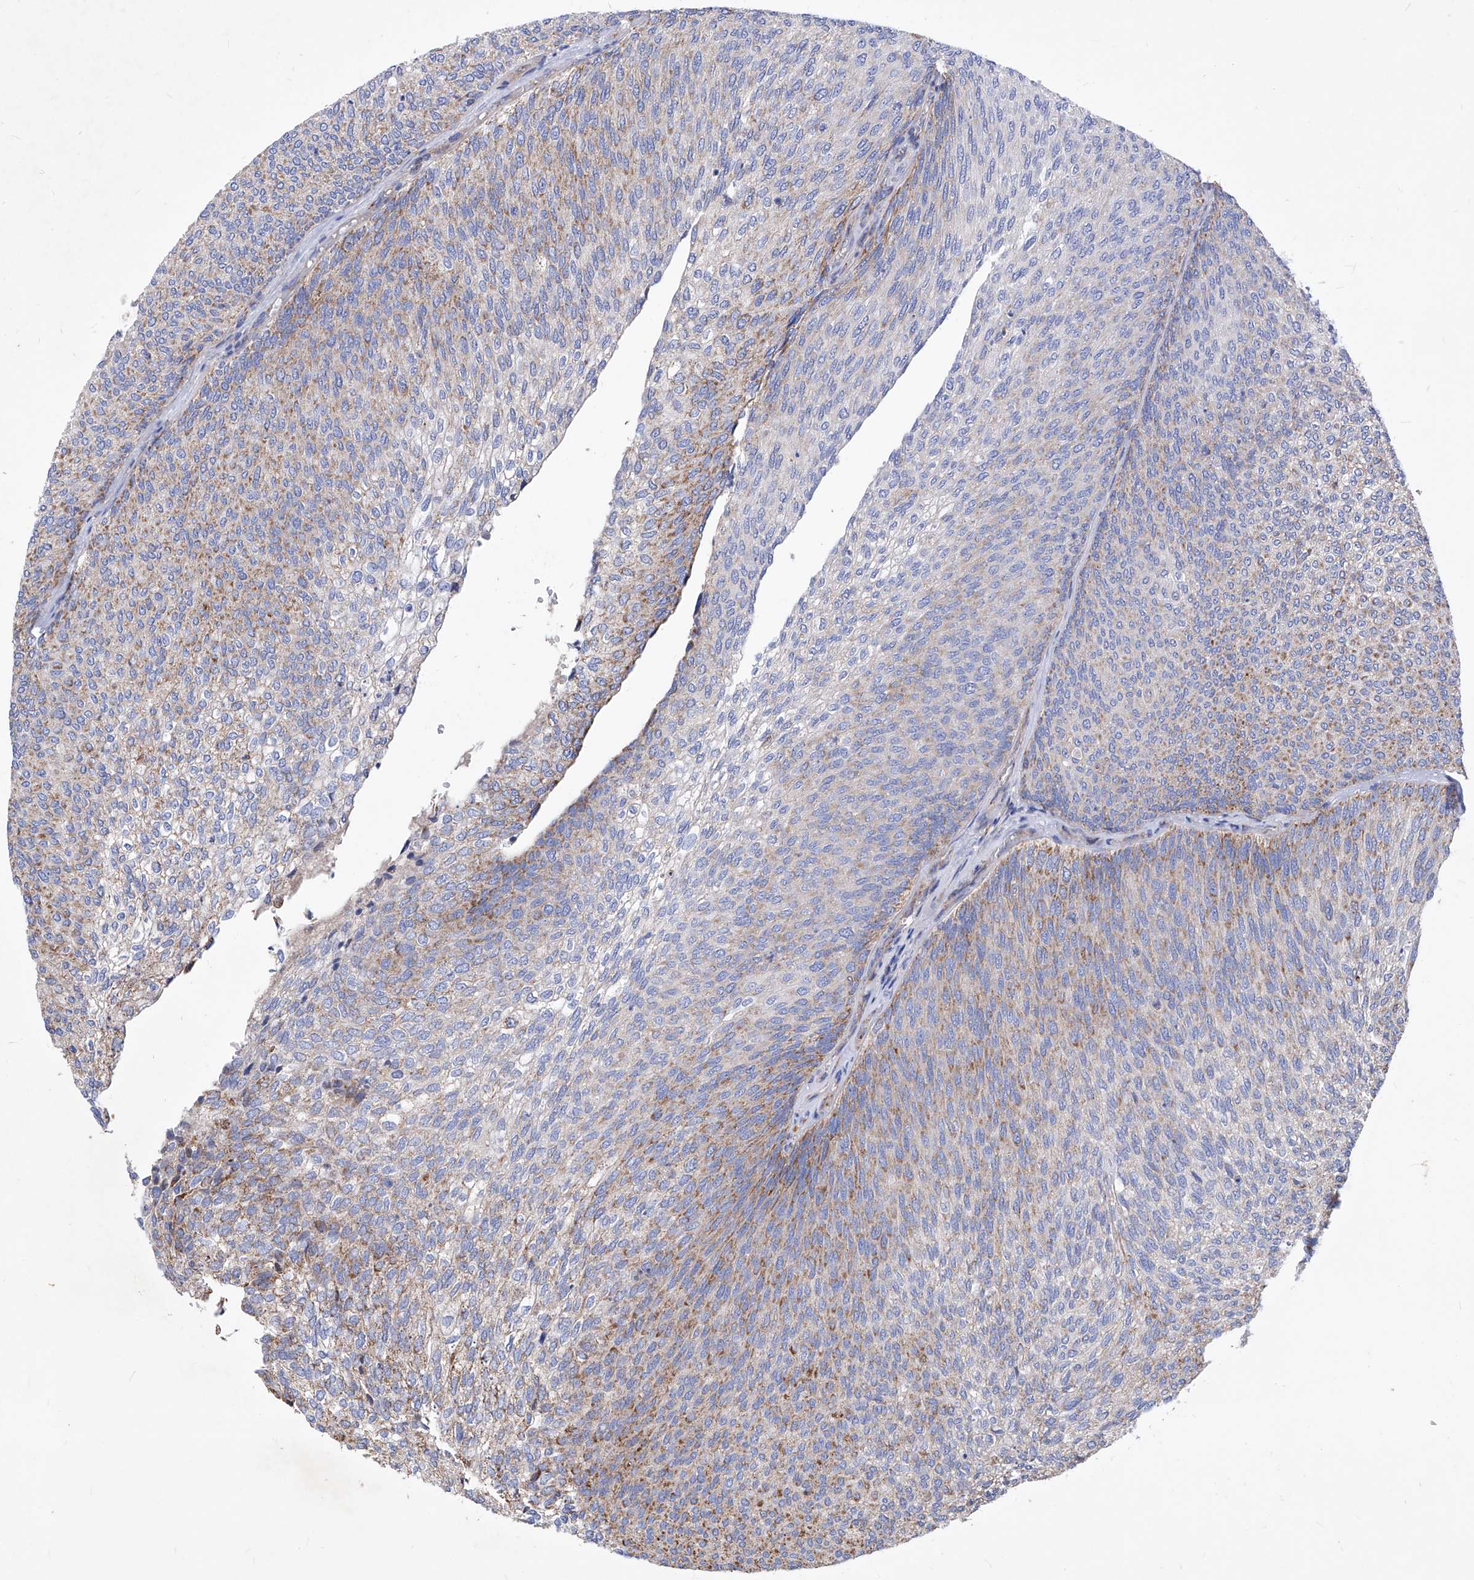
{"staining": {"intensity": "moderate", "quantity": "25%-75%", "location": "cytoplasmic/membranous"}, "tissue": "urothelial cancer", "cell_type": "Tumor cells", "image_type": "cancer", "snomed": [{"axis": "morphology", "description": "Urothelial carcinoma, Low grade"}, {"axis": "topography", "description": "Urinary bladder"}], "caption": "The micrograph reveals immunohistochemical staining of urothelial carcinoma (low-grade). There is moderate cytoplasmic/membranous expression is seen in approximately 25%-75% of tumor cells.", "gene": "HRNR", "patient": {"sex": "female", "age": 79}}